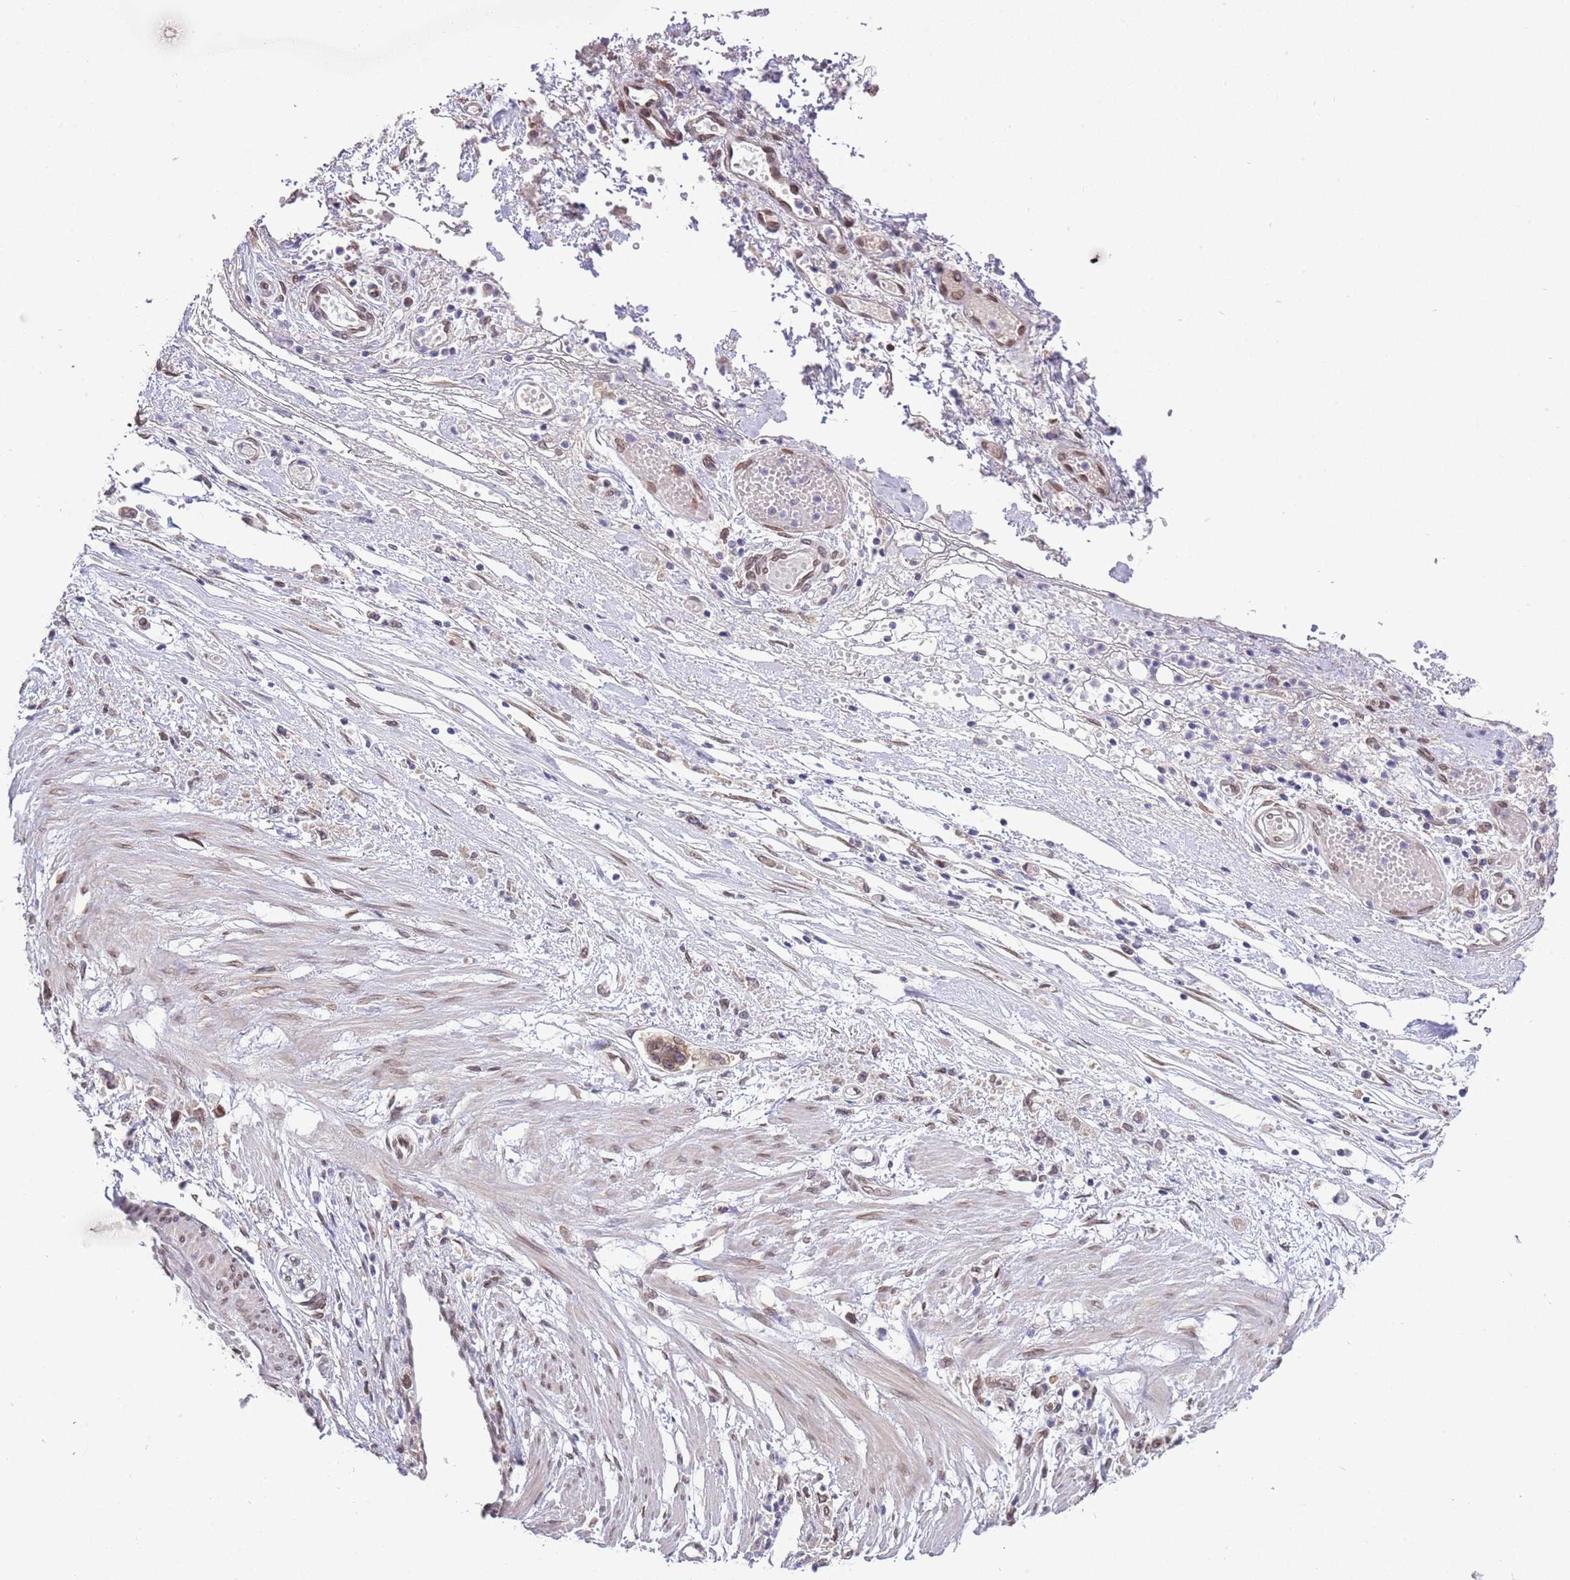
{"staining": {"intensity": "weak", "quantity": "<25%", "location": "nuclear"}, "tissue": "stomach cancer", "cell_type": "Tumor cells", "image_type": "cancer", "snomed": [{"axis": "morphology", "description": "Adenocarcinoma, NOS"}, {"axis": "topography", "description": "Stomach"}], "caption": "Stomach cancer was stained to show a protein in brown. There is no significant staining in tumor cells. (Brightfield microscopy of DAB immunohistochemistry (IHC) at high magnification).", "gene": "ZNF665", "patient": {"sex": "female", "age": 59}}